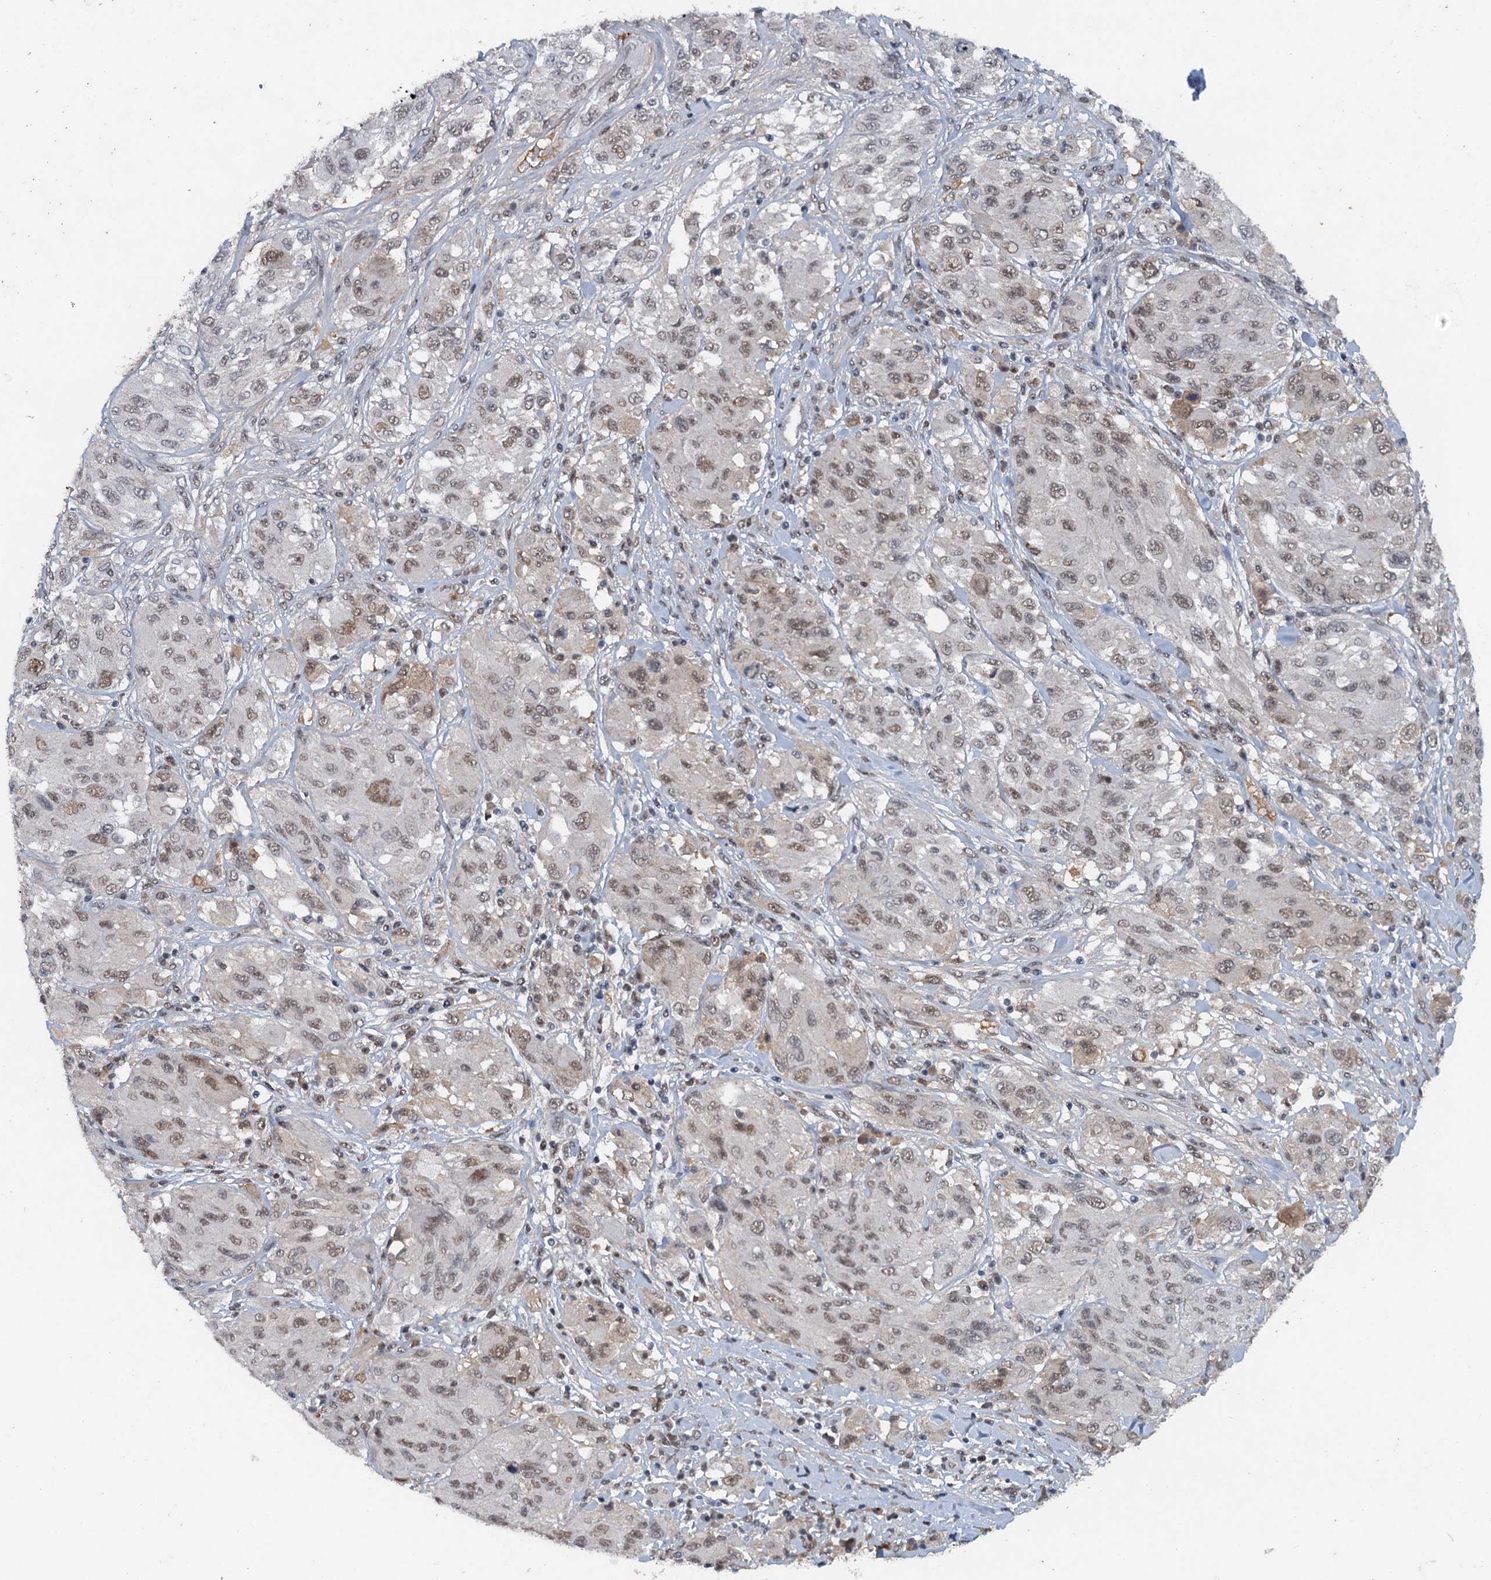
{"staining": {"intensity": "moderate", "quantity": "25%-75%", "location": "nuclear"}, "tissue": "melanoma", "cell_type": "Tumor cells", "image_type": "cancer", "snomed": [{"axis": "morphology", "description": "Malignant melanoma, NOS"}, {"axis": "topography", "description": "Skin"}], "caption": "DAB immunohistochemical staining of melanoma displays moderate nuclear protein expression in about 25%-75% of tumor cells.", "gene": "CSTF3", "patient": {"sex": "female", "age": 91}}